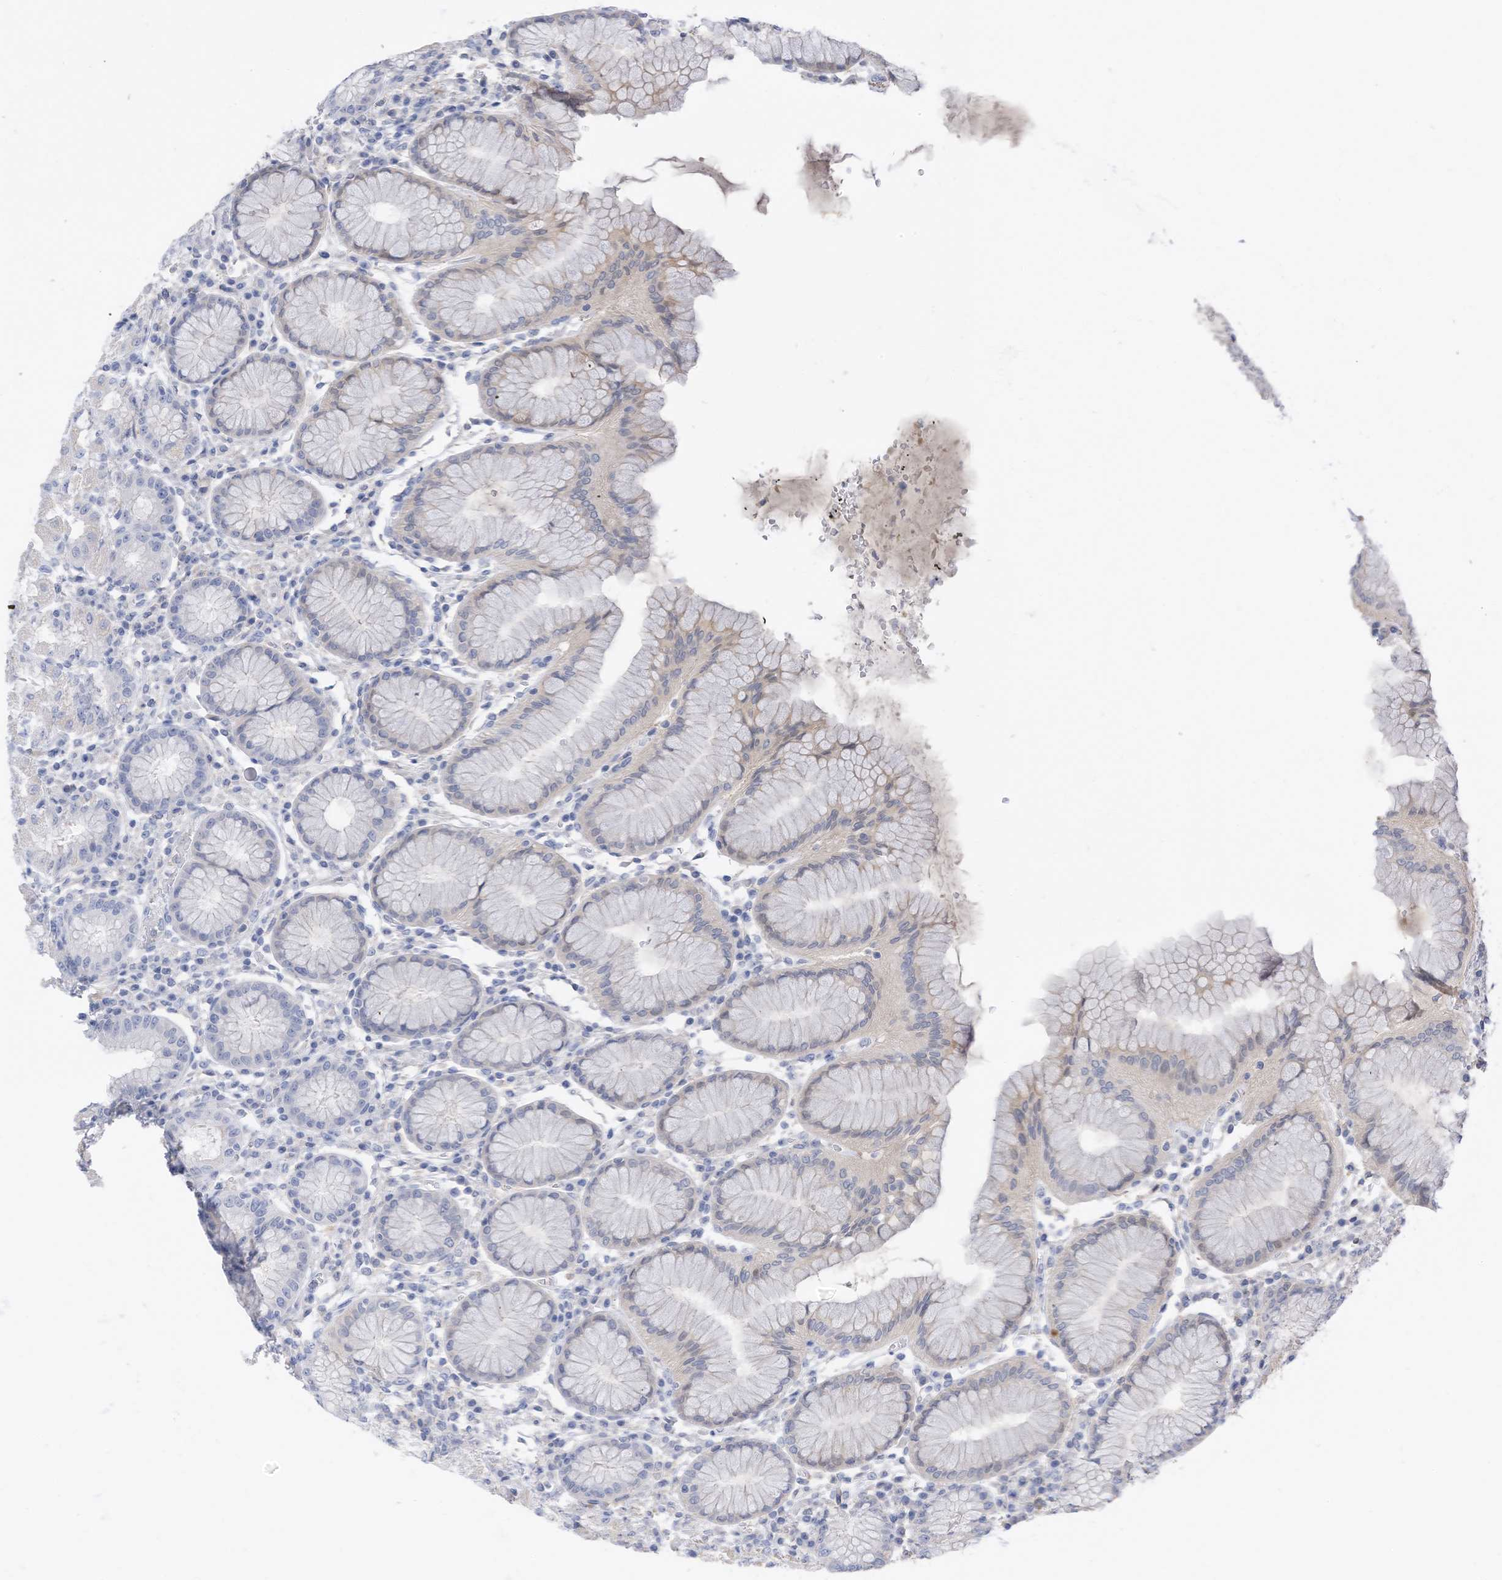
{"staining": {"intensity": "negative", "quantity": "none", "location": "none"}, "tissue": "stomach", "cell_type": "Glandular cells", "image_type": "normal", "snomed": [{"axis": "morphology", "description": "Normal tissue, NOS"}, {"axis": "topography", "description": "Stomach"}, {"axis": "topography", "description": "Stomach, lower"}], "caption": "An immunohistochemistry image of normal stomach is shown. There is no staining in glandular cells of stomach.", "gene": "SLFN14", "patient": {"sex": "female", "age": 56}}